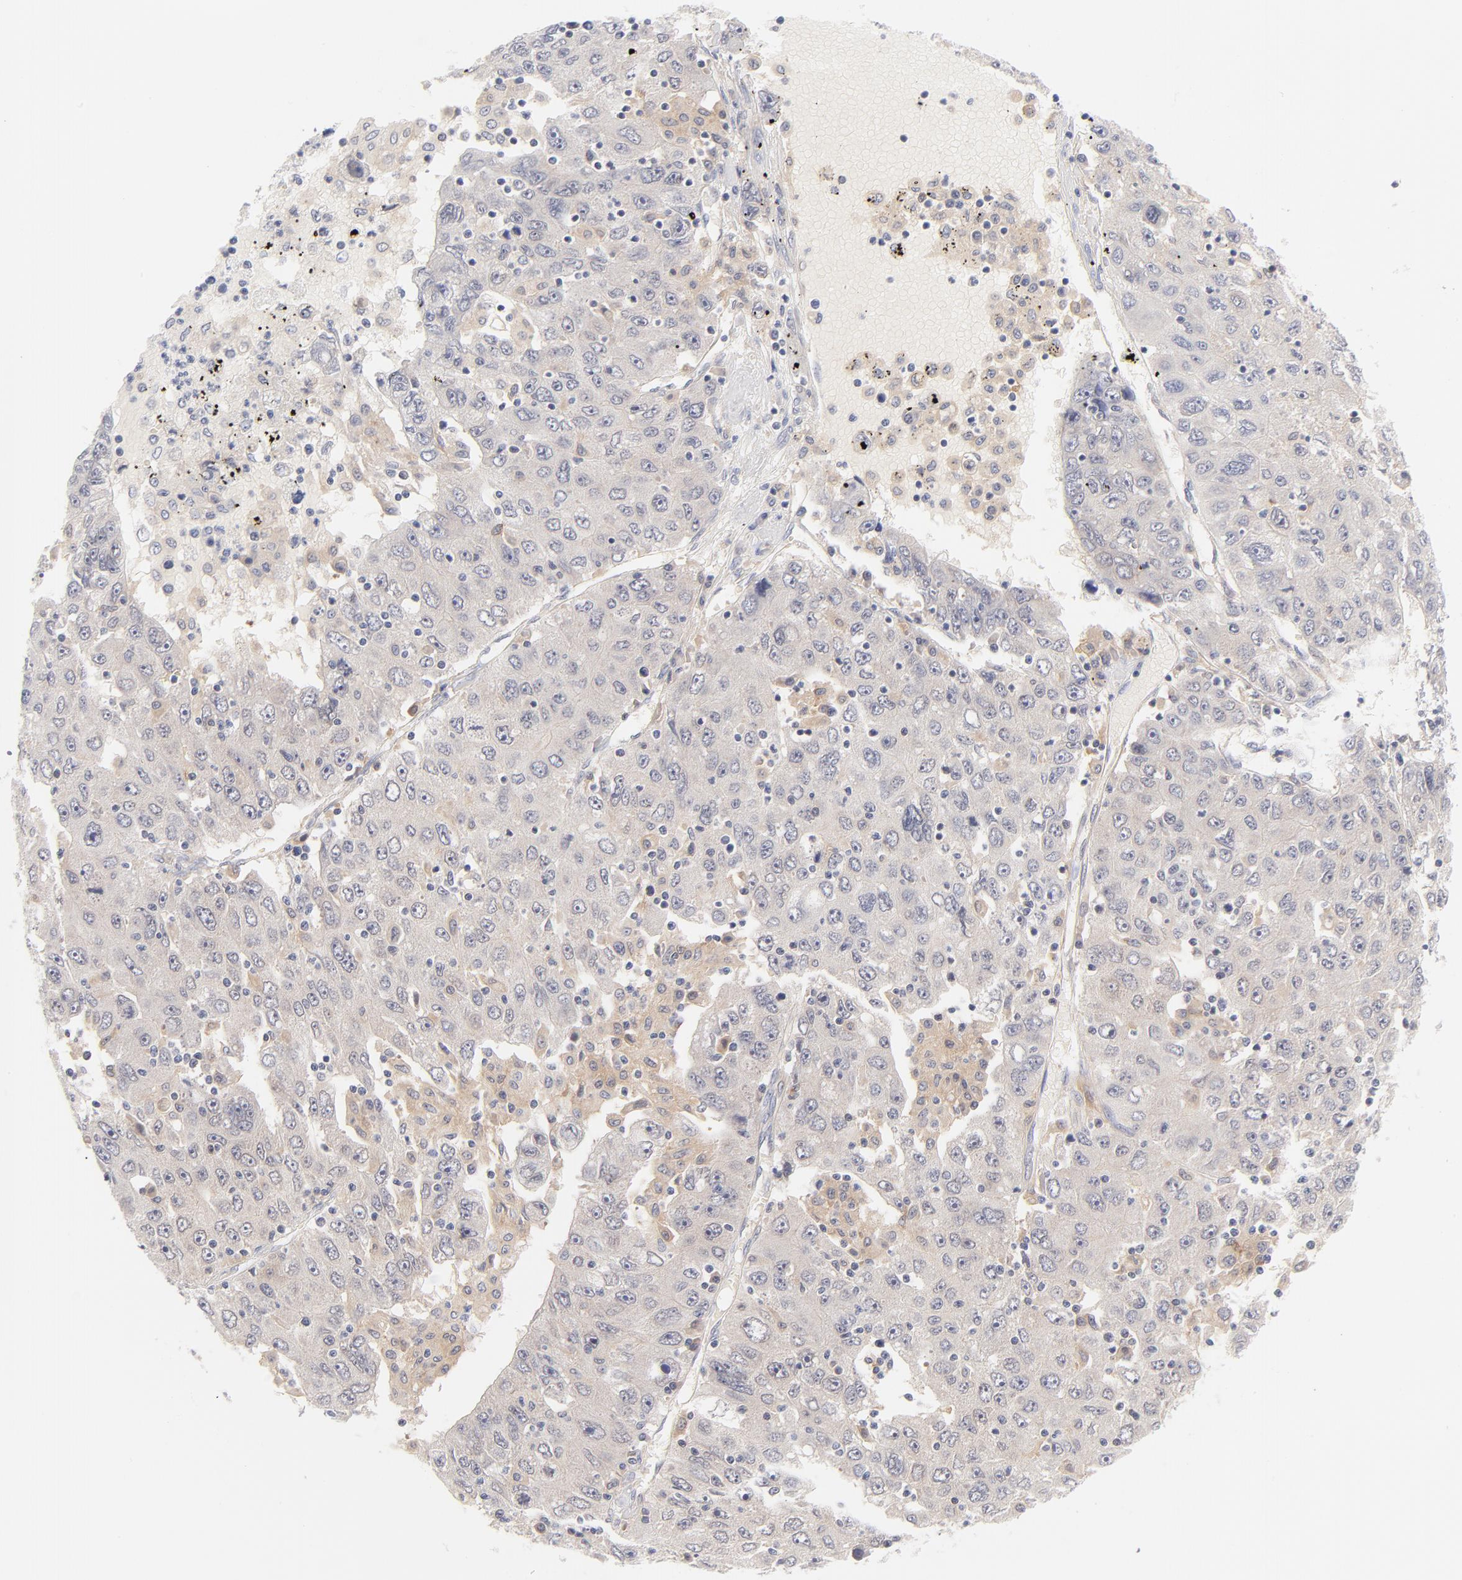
{"staining": {"intensity": "weak", "quantity": "<25%", "location": "cytoplasmic/membranous"}, "tissue": "liver cancer", "cell_type": "Tumor cells", "image_type": "cancer", "snomed": [{"axis": "morphology", "description": "Carcinoma, Hepatocellular, NOS"}, {"axis": "topography", "description": "Liver"}], "caption": "Immunohistochemistry (IHC) photomicrograph of hepatocellular carcinoma (liver) stained for a protein (brown), which demonstrates no positivity in tumor cells. (DAB immunohistochemistry, high magnification).", "gene": "CASP6", "patient": {"sex": "male", "age": 49}}